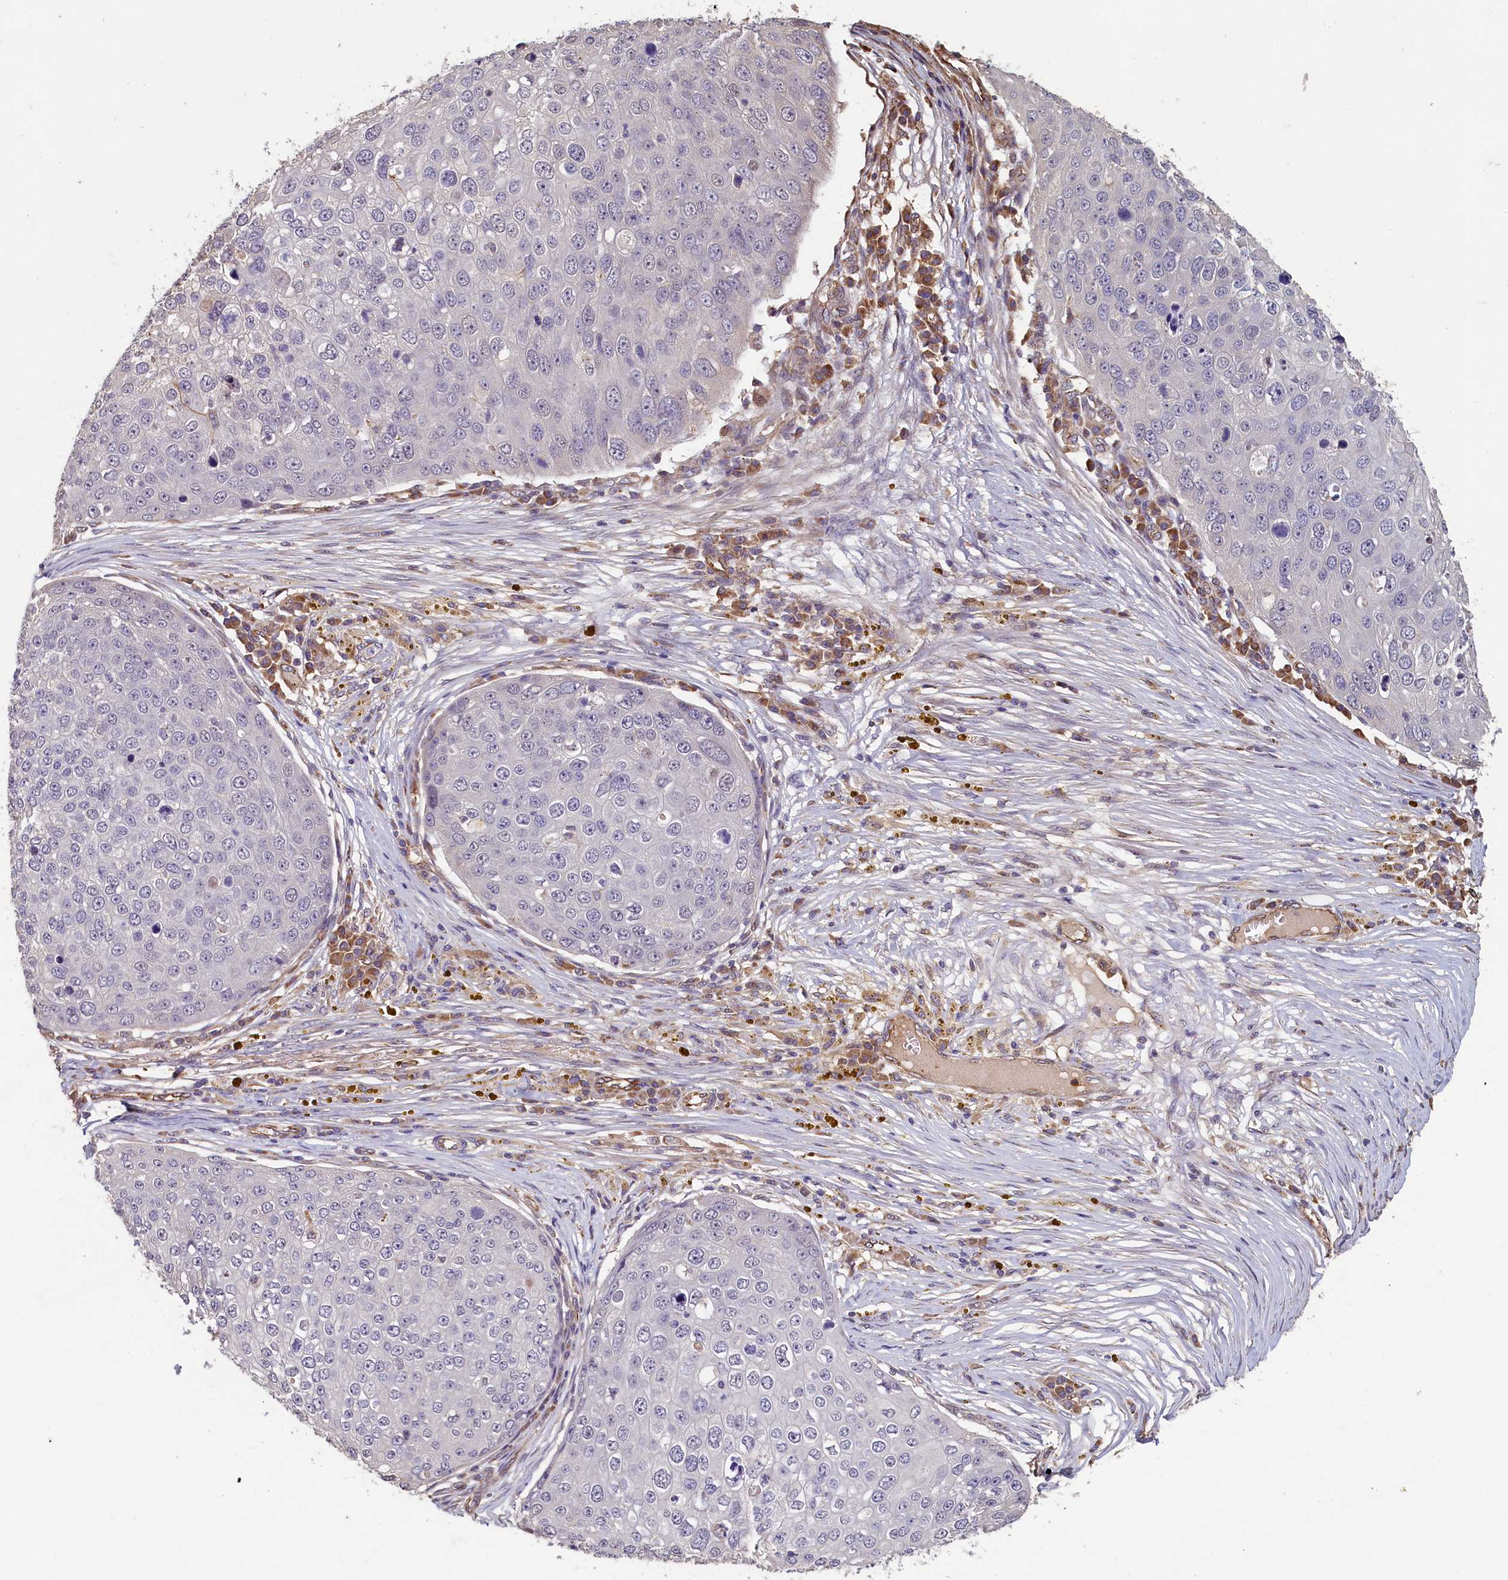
{"staining": {"intensity": "negative", "quantity": "none", "location": "none"}, "tissue": "skin cancer", "cell_type": "Tumor cells", "image_type": "cancer", "snomed": [{"axis": "morphology", "description": "Squamous cell carcinoma, NOS"}, {"axis": "topography", "description": "Skin"}], "caption": "A high-resolution photomicrograph shows immunohistochemistry (IHC) staining of skin cancer (squamous cell carcinoma), which reveals no significant staining in tumor cells. (Brightfield microscopy of DAB IHC at high magnification).", "gene": "ACSBG1", "patient": {"sex": "male", "age": 71}}